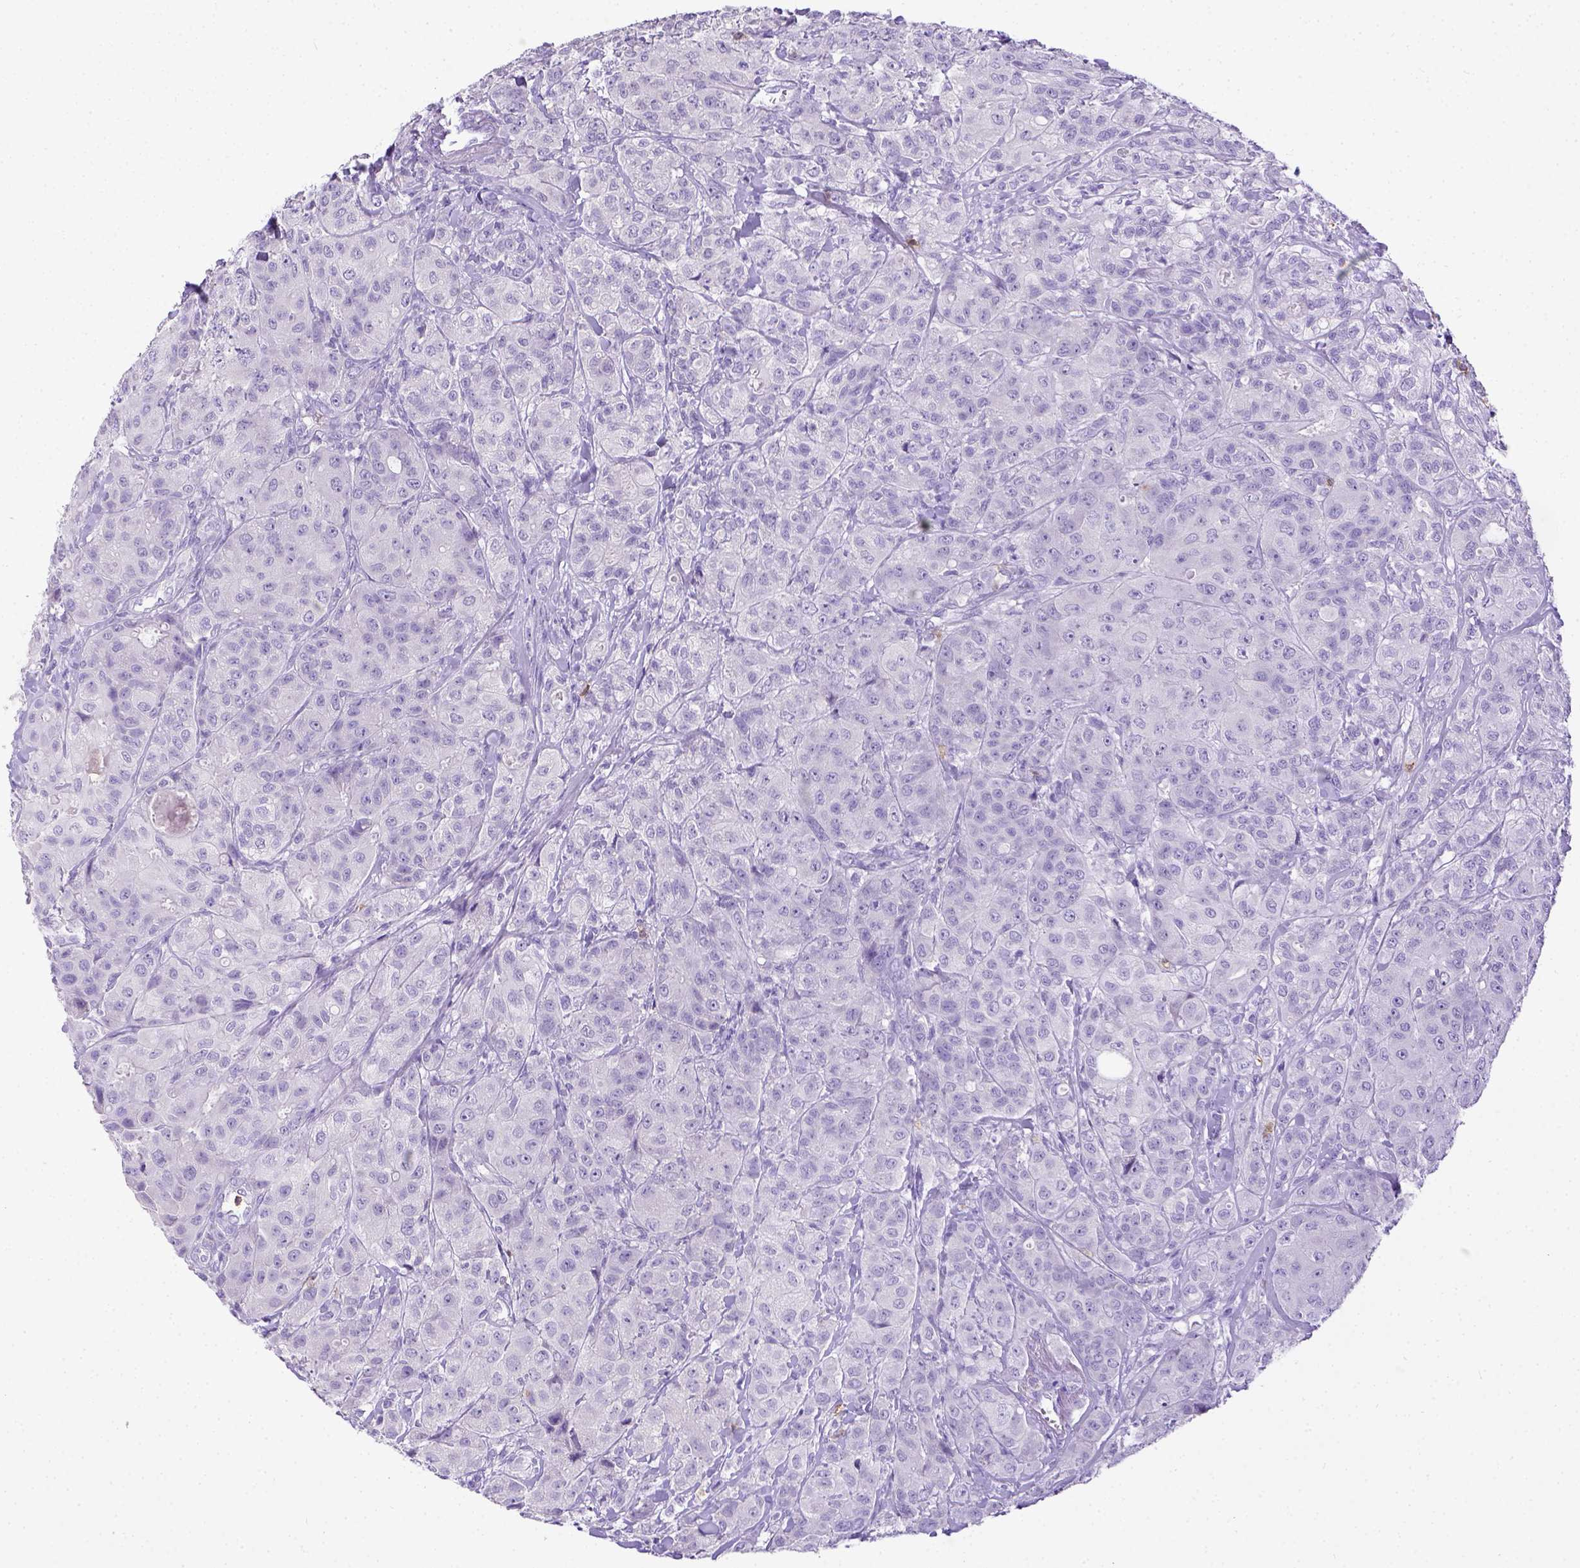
{"staining": {"intensity": "negative", "quantity": "none", "location": "none"}, "tissue": "breast cancer", "cell_type": "Tumor cells", "image_type": "cancer", "snomed": [{"axis": "morphology", "description": "Duct carcinoma"}, {"axis": "topography", "description": "Breast"}], "caption": "This is an immunohistochemistry micrograph of breast invasive ductal carcinoma. There is no positivity in tumor cells.", "gene": "CD3E", "patient": {"sex": "female", "age": 43}}